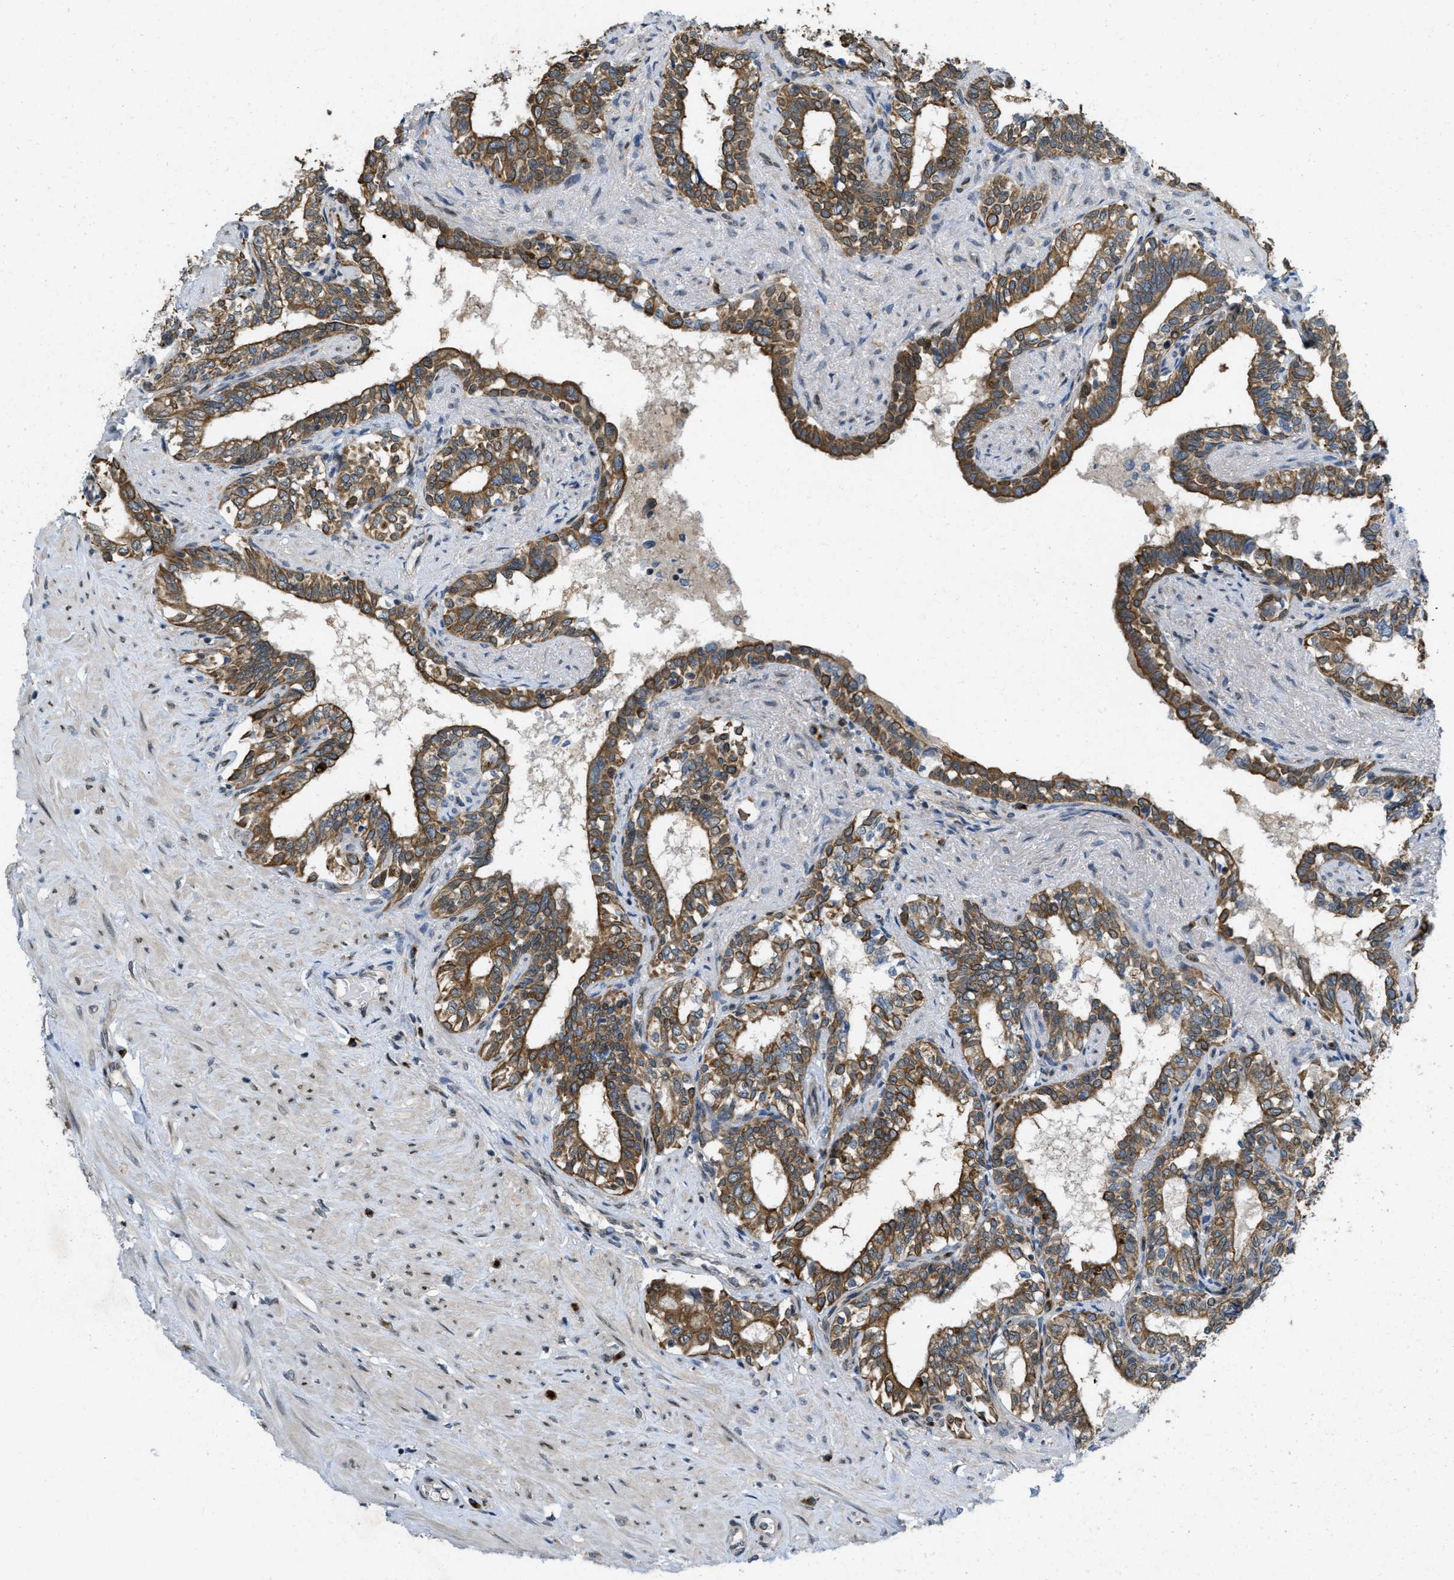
{"staining": {"intensity": "moderate", "quantity": ">75%", "location": "cytoplasmic/membranous"}, "tissue": "seminal vesicle", "cell_type": "Glandular cells", "image_type": "normal", "snomed": [{"axis": "morphology", "description": "Normal tissue, NOS"}, {"axis": "morphology", "description": "Adenocarcinoma, High grade"}, {"axis": "topography", "description": "Prostate"}, {"axis": "topography", "description": "Seminal veicle"}], "caption": "Brown immunohistochemical staining in unremarkable human seminal vesicle reveals moderate cytoplasmic/membranous positivity in approximately >75% of glandular cells.", "gene": "IFNLR1", "patient": {"sex": "male", "age": 55}}